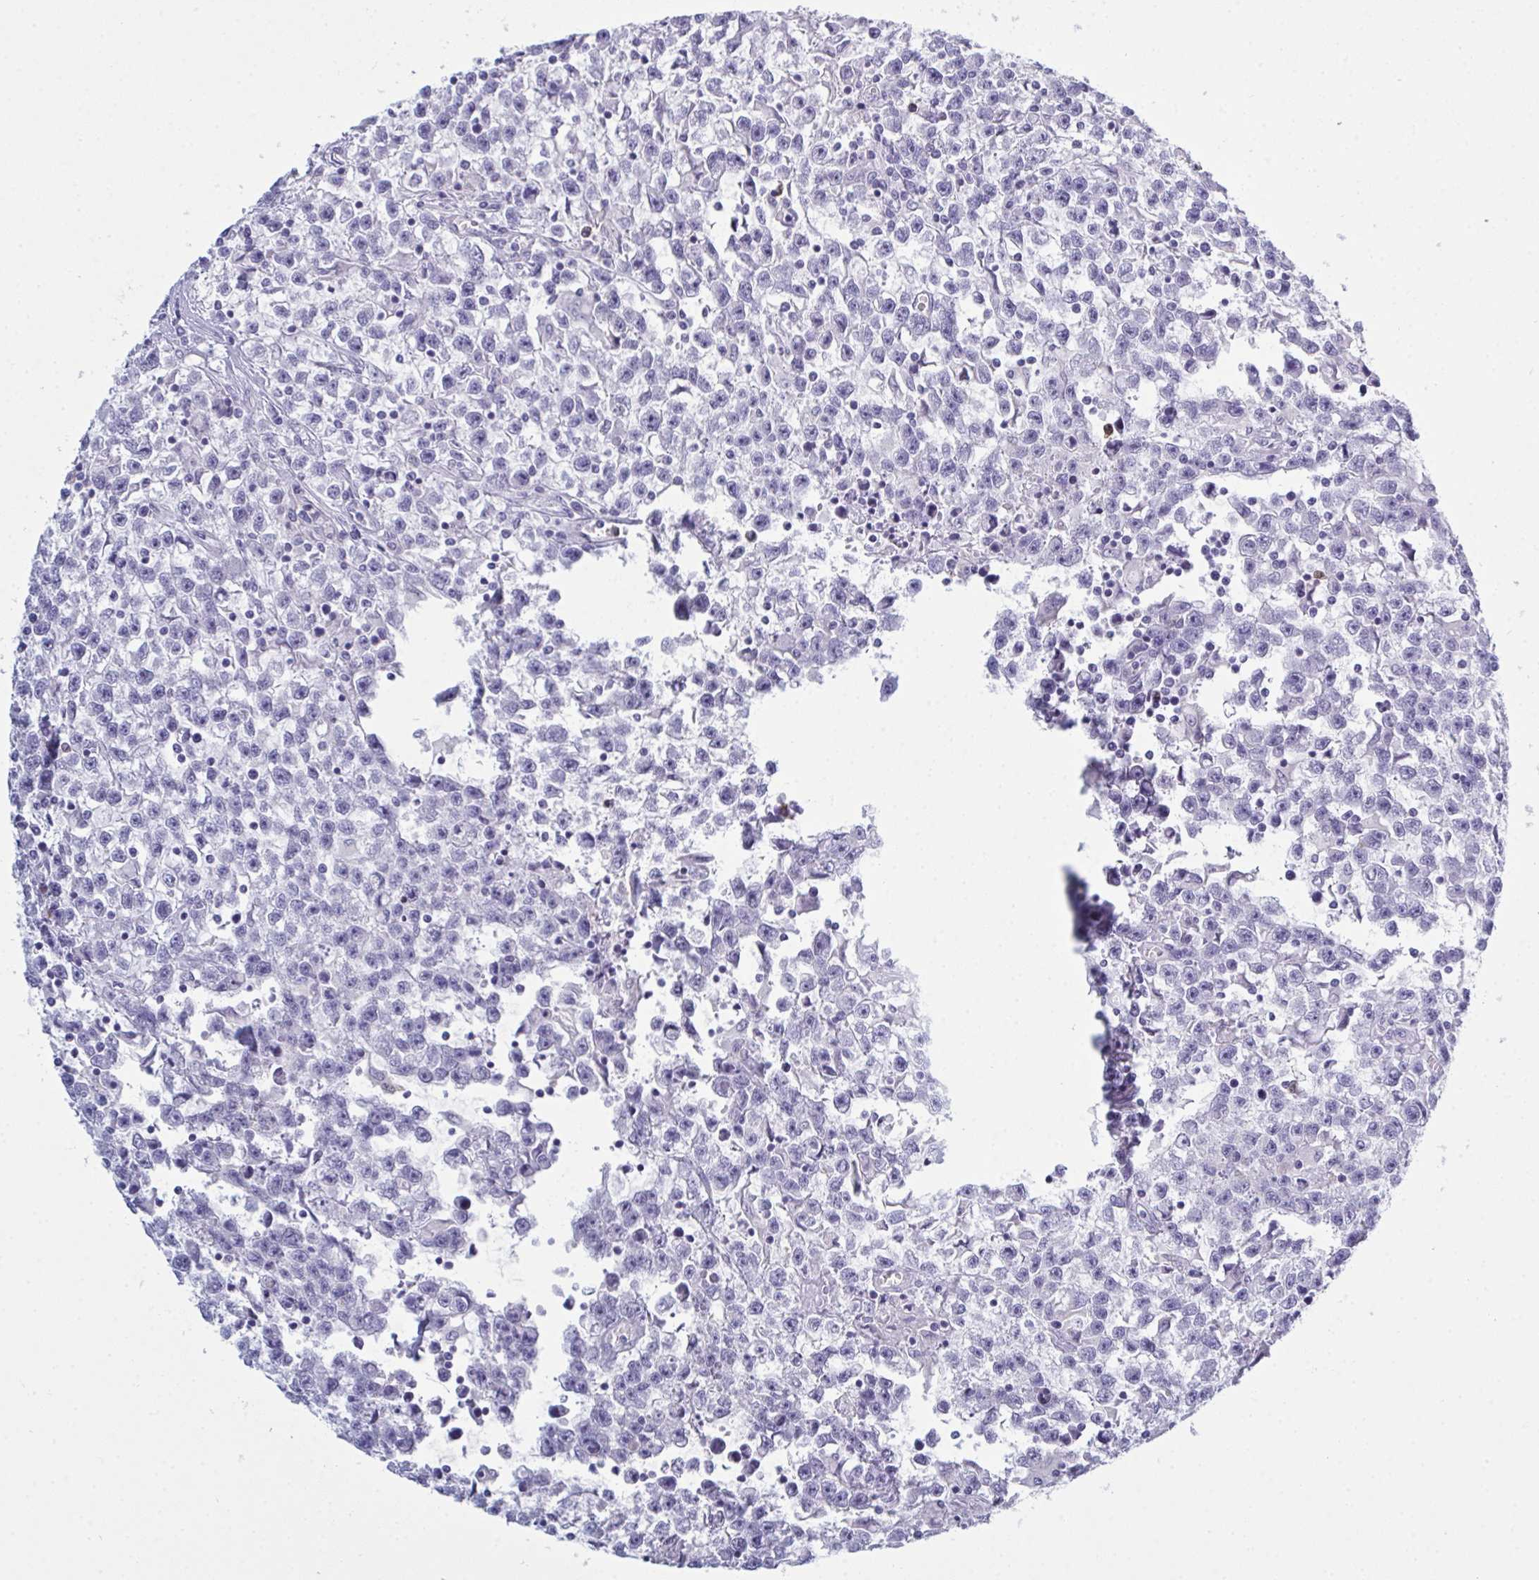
{"staining": {"intensity": "negative", "quantity": "none", "location": "none"}, "tissue": "testis cancer", "cell_type": "Tumor cells", "image_type": "cancer", "snomed": [{"axis": "morphology", "description": "Seminoma, NOS"}, {"axis": "topography", "description": "Testis"}], "caption": "Immunohistochemistry of human testis seminoma exhibits no staining in tumor cells.", "gene": "SERPINB10", "patient": {"sex": "male", "age": 31}}